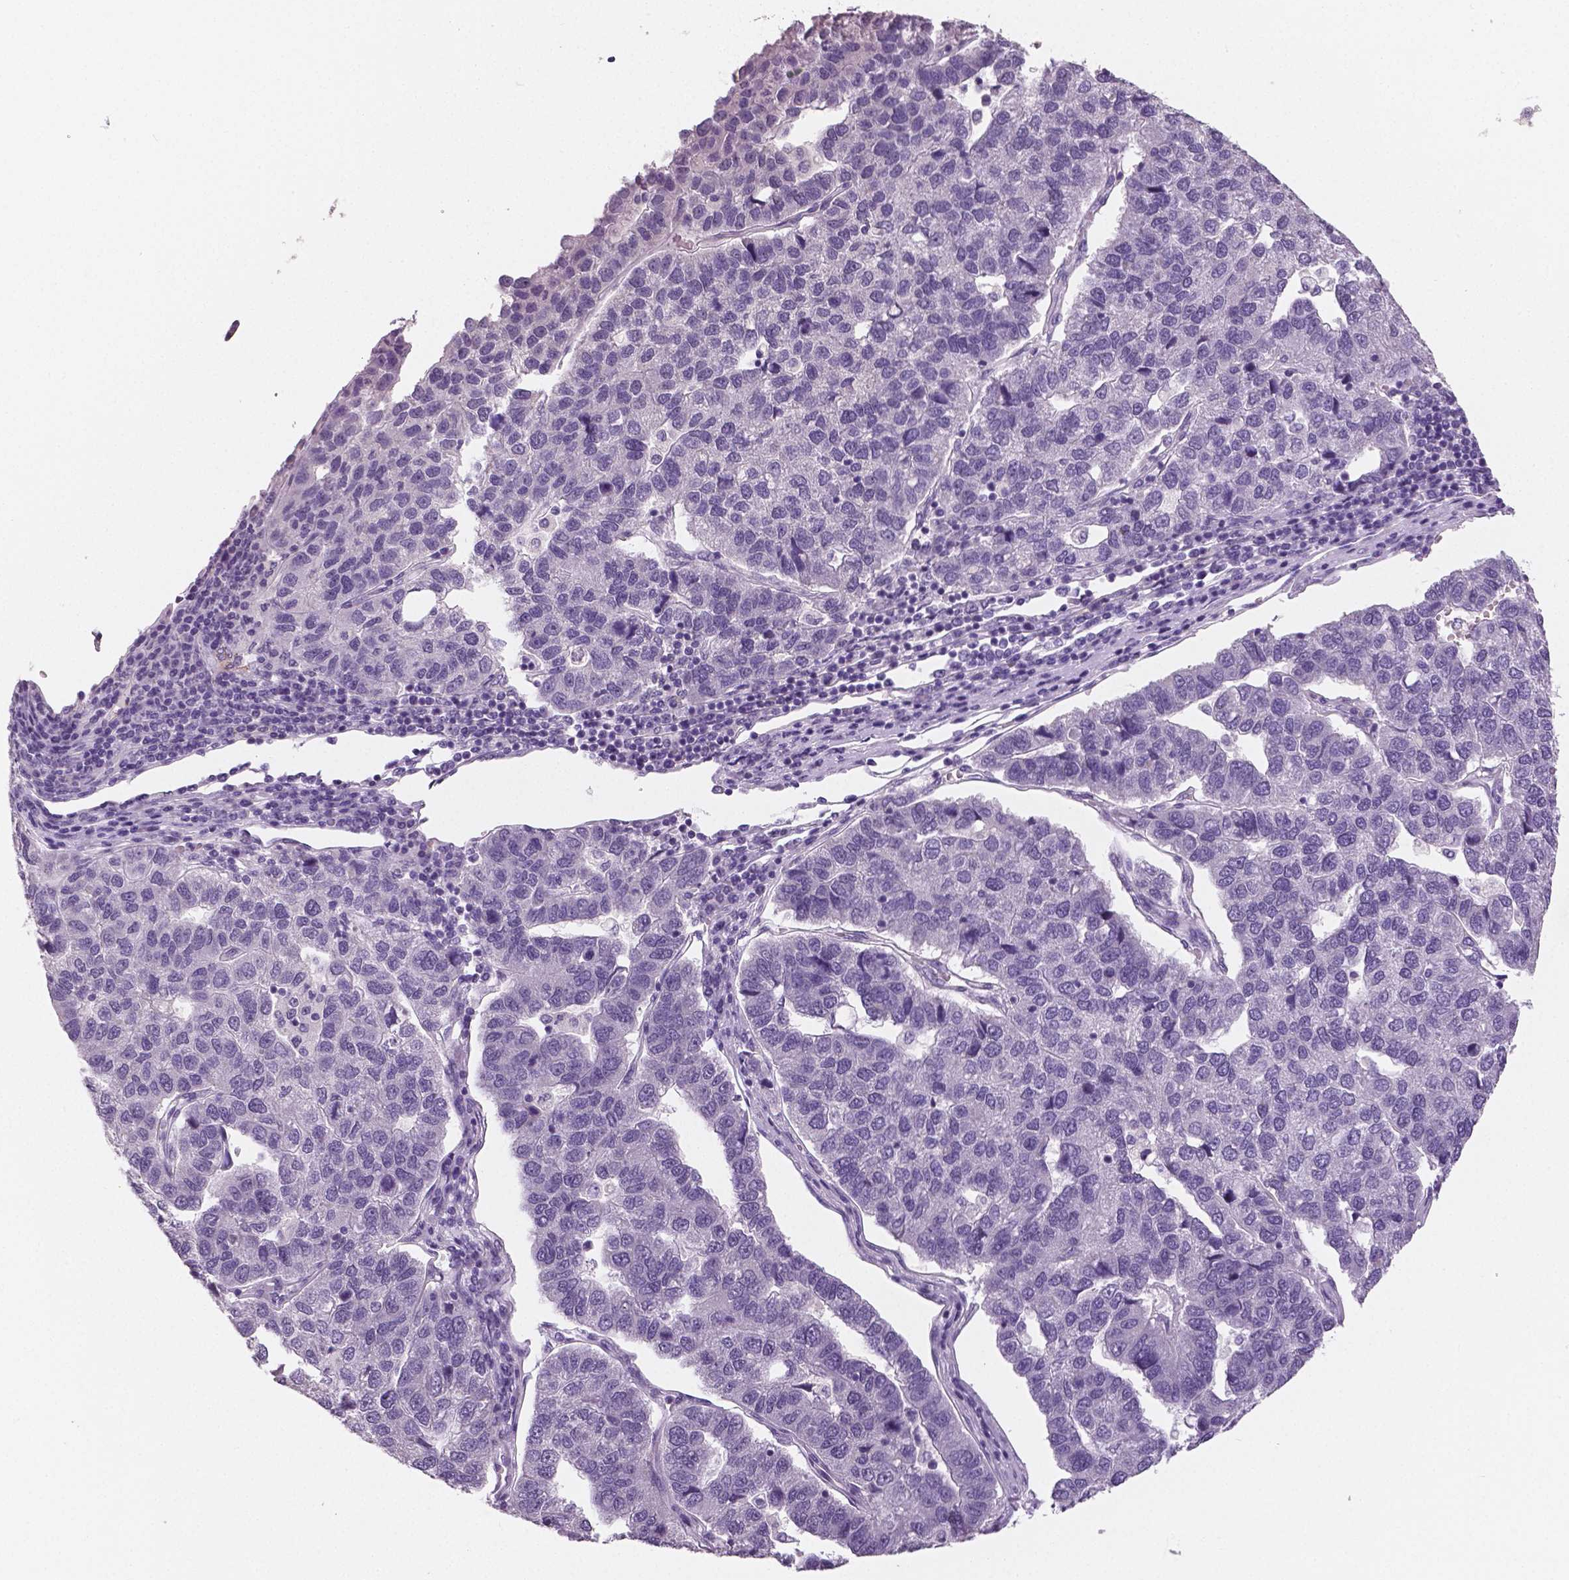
{"staining": {"intensity": "negative", "quantity": "none", "location": "none"}, "tissue": "pancreatic cancer", "cell_type": "Tumor cells", "image_type": "cancer", "snomed": [{"axis": "morphology", "description": "Adenocarcinoma, NOS"}, {"axis": "topography", "description": "Pancreas"}], "caption": "Histopathology image shows no protein expression in tumor cells of pancreatic cancer tissue. Nuclei are stained in blue.", "gene": "TSPAN7", "patient": {"sex": "female", "age": 61}}